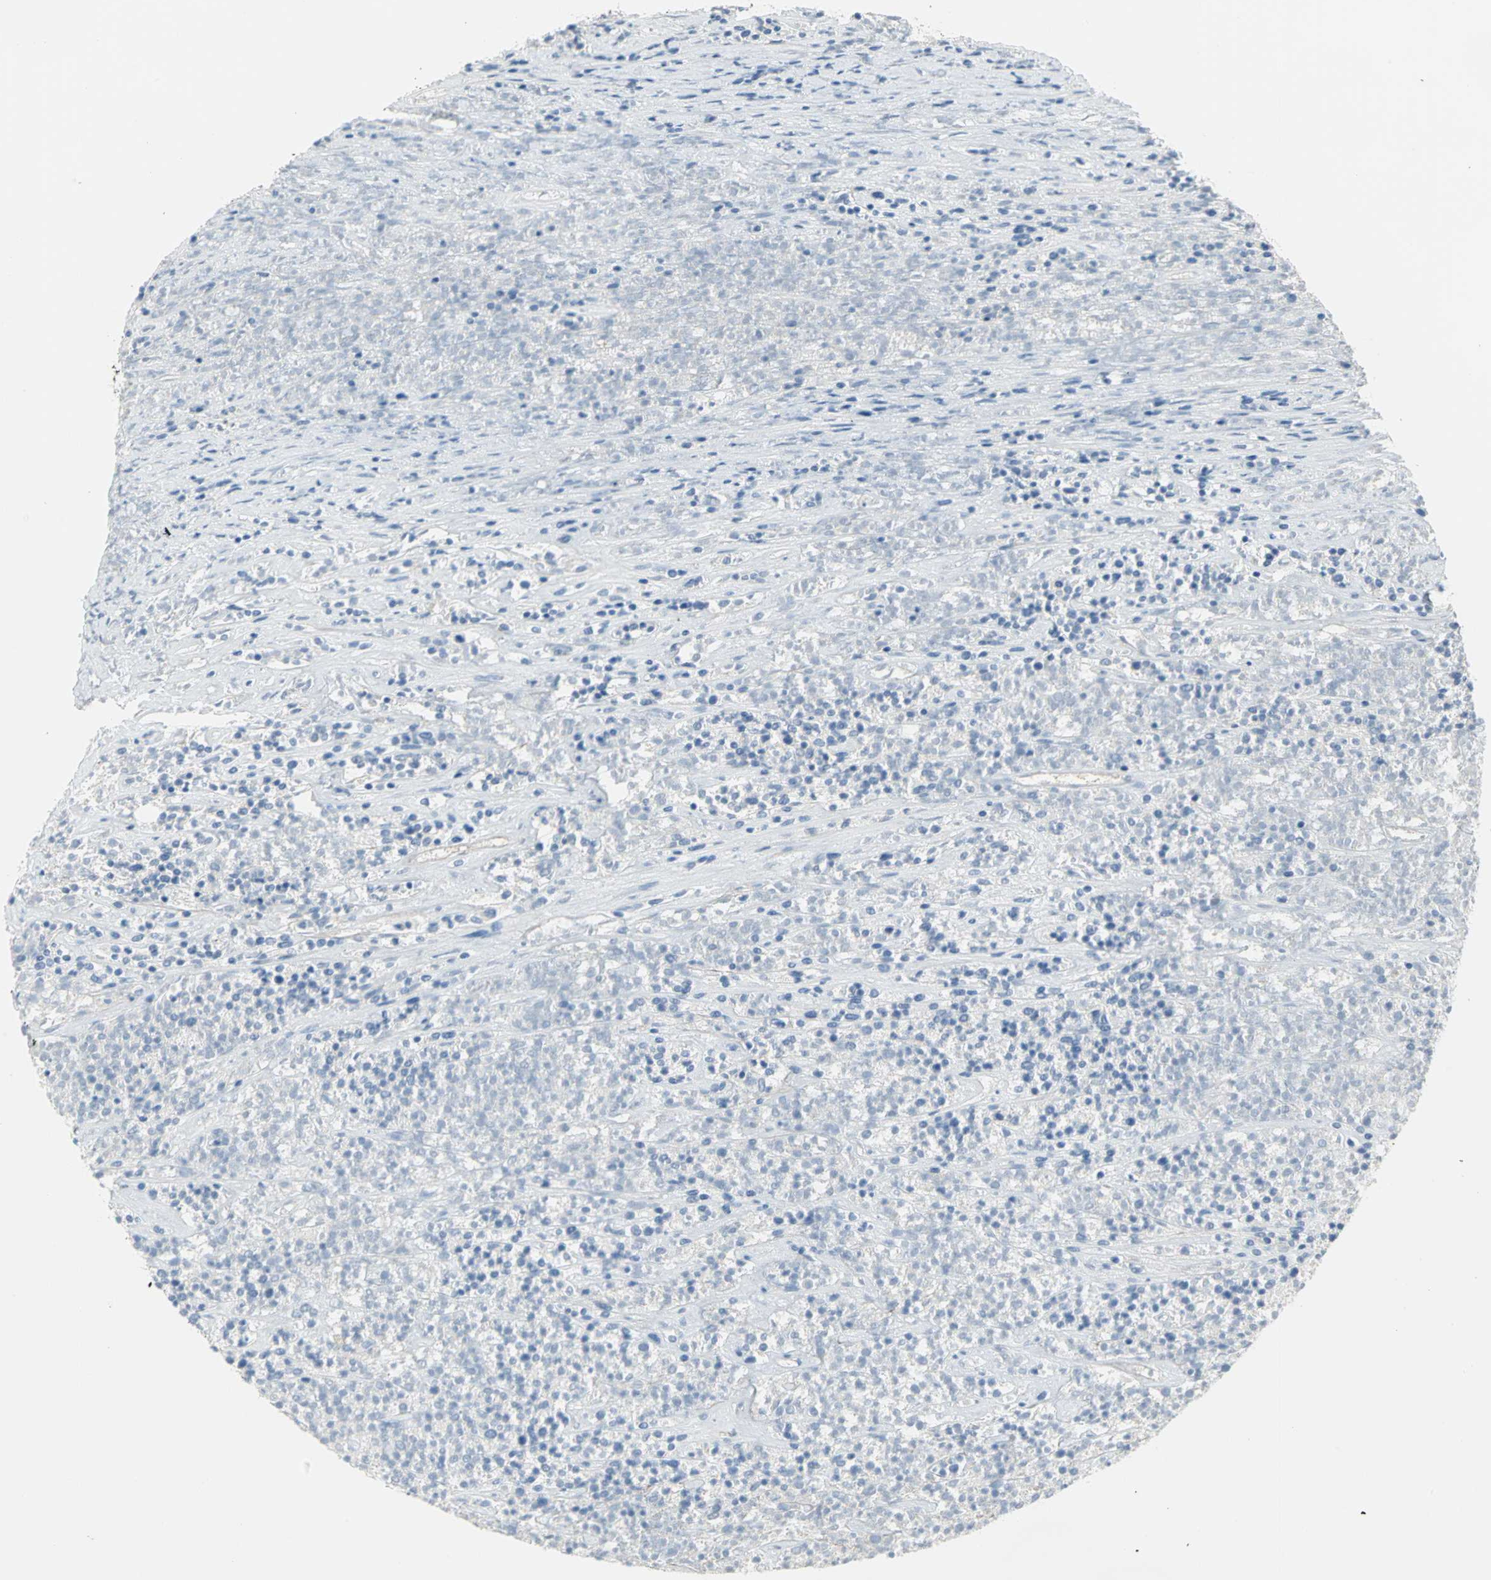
{"staining": {"intensity": "negative", "quantity": "none", "location": "none"}, "tissue": "lymphoma", "cell_type": "Tumor cells", "image_type": "cancer", "snomed": [{"axis": "morphology", "description": "Malignant lymphoma, non-Hodgkin's type, High grade"}, {"axis": "topography", "description": "Lymph node"}], "caption": "High magnification brightfield microscopy of lymphoma stained with DAB (3,3'-diaminobenzidine) (brown) and counterstained with hematoxylin (blue): tumor cells show no significant expression.", "gene": "ALOX15", "patient": {"sex": "female", "age": 73}}